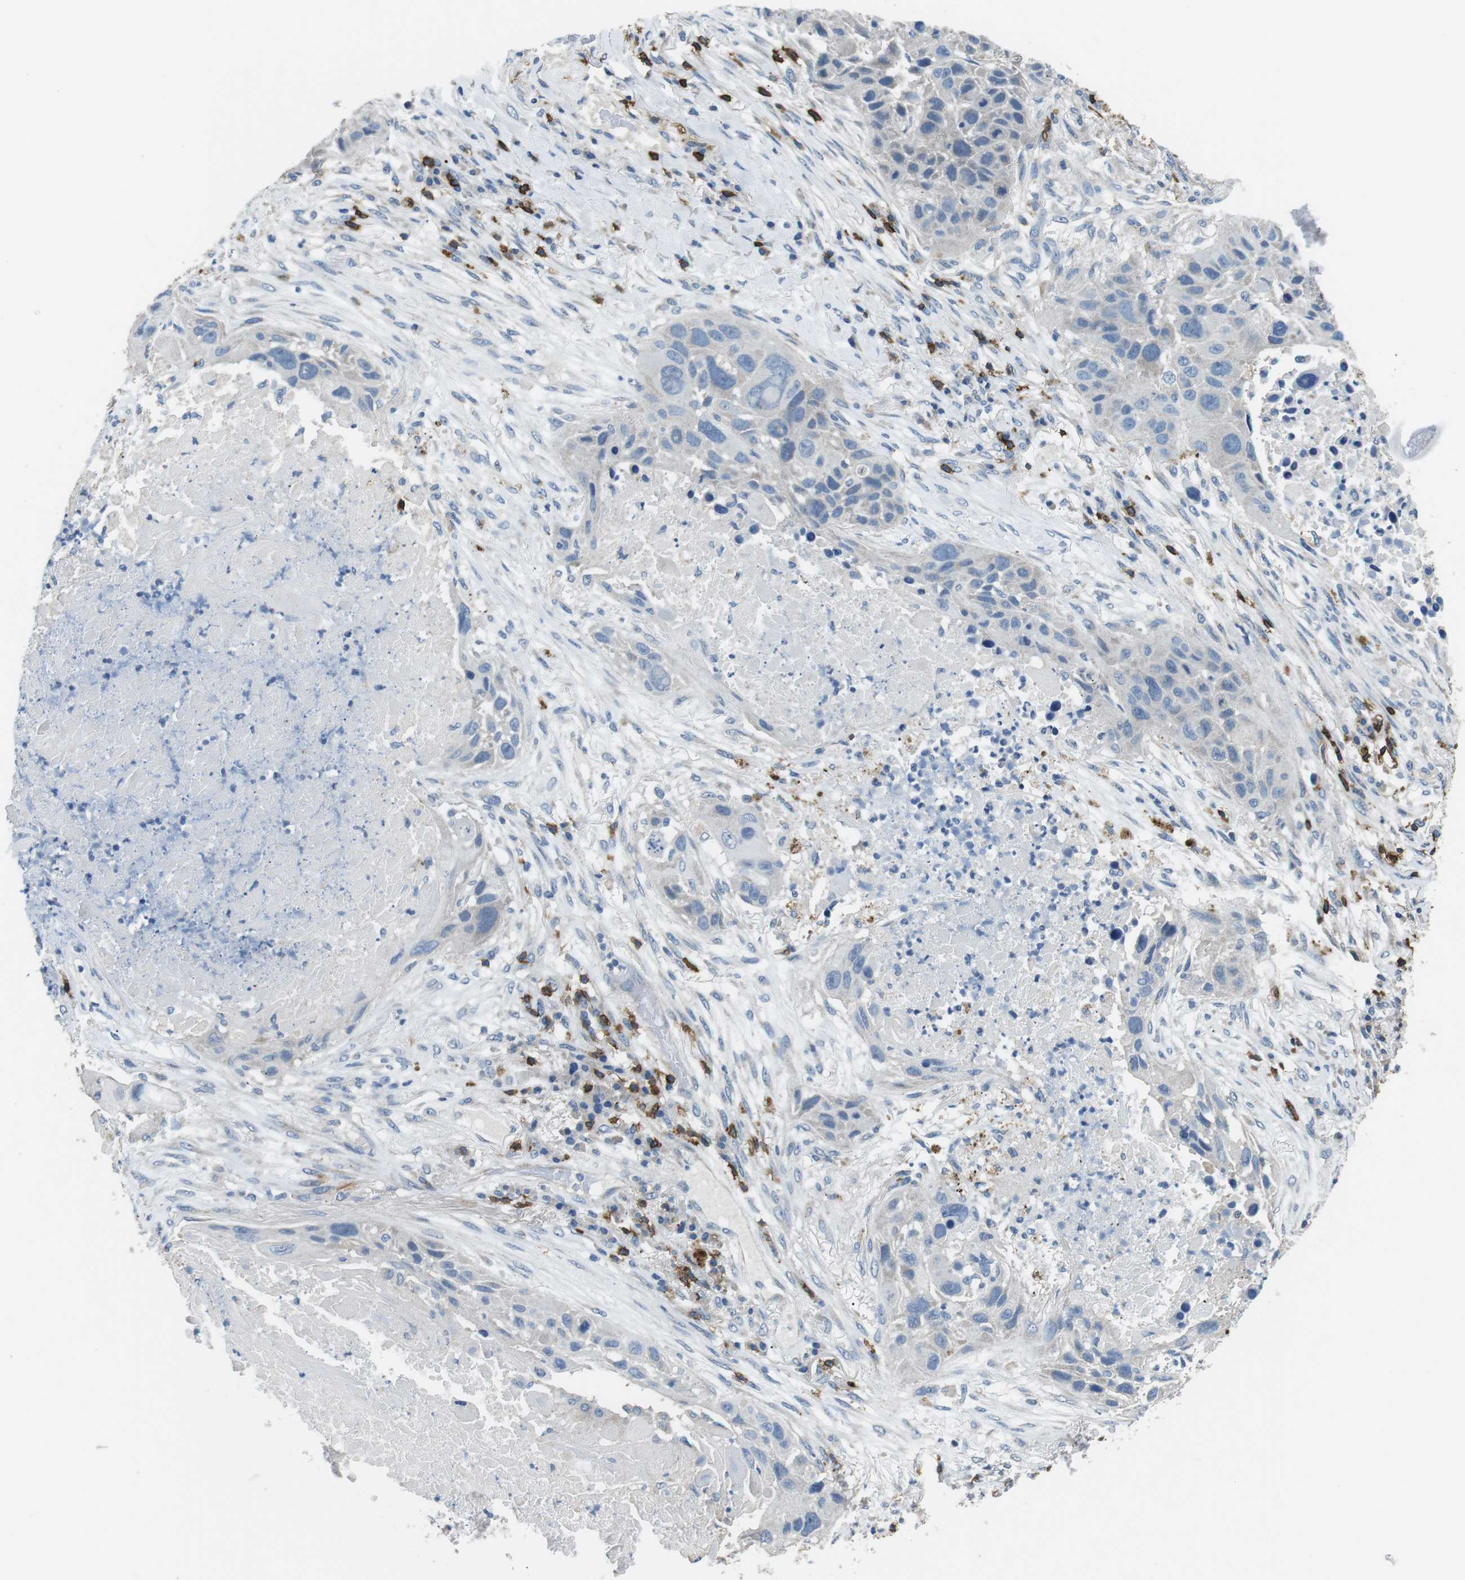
{"staining": {"intensity": "negative", "quantity": "none", "location": "none"}, "tissue": "lung cancer", "cell_type": "Tumor cells", "image_type": "cancer", "snomed": [{"axis": "morphology", "description": "Squamous cell carcinoma, NOS"}, {"axis": "topography", "description": "Lung"}], "caption": "This micrograph is of lung cancer (squamous cell carcinoma) stained with IHC to label a protein in brown with the nuclei are counter-stained blue. There is no staining in tumor cells.", "gene": "CD6", "patient": {"sex": "male", "age": 57}}